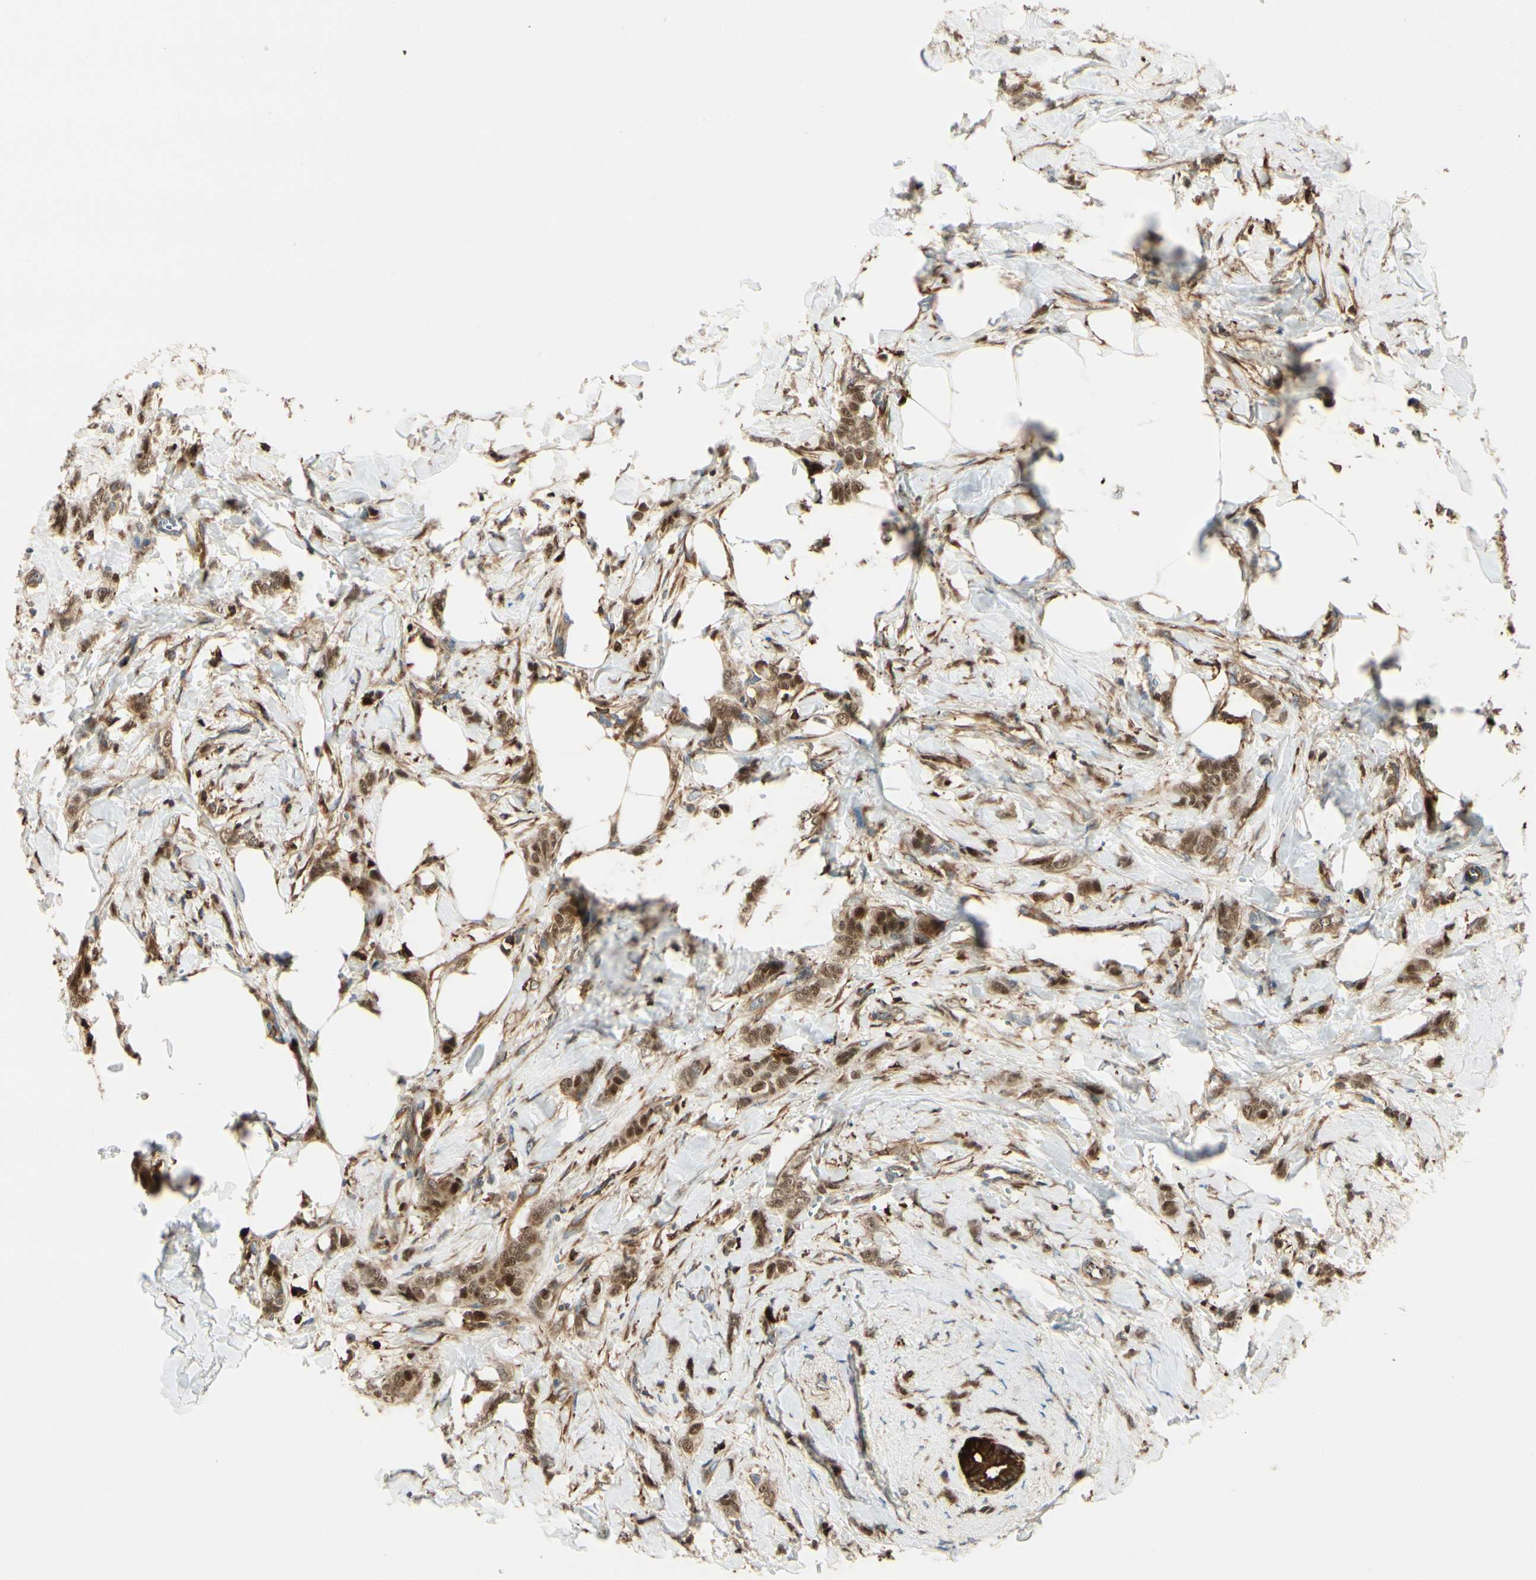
{"staining": {"intensity": "strong", "quantity": ">75%", "location": "cytoplasmic/membranous,nuclear"}, "tissue": "breast cancer", "cell_type": "Tumor cells", "image_type": "cancer", "snomed": [{"axis": "morphology", "description": "Lobular carcinoma, in situ"}, {"axis": "morphology", "description": "Lobular carcinoma"}, {"axis": "topography", "description": "Breast"}], "caption": "Immunohistochemistry (DAB (3,3'-diaminobenzidine)) staining of lobular carcinoma (breast) shows strong cytoplasmic/membranous and nuclear protein staining in approximately >75% of tumor cells. (DAB IHC, brown staining for protein, blue staining for nuclei).", "gene": "FTH1", "patient": {"sex": "female", "age": 41}}